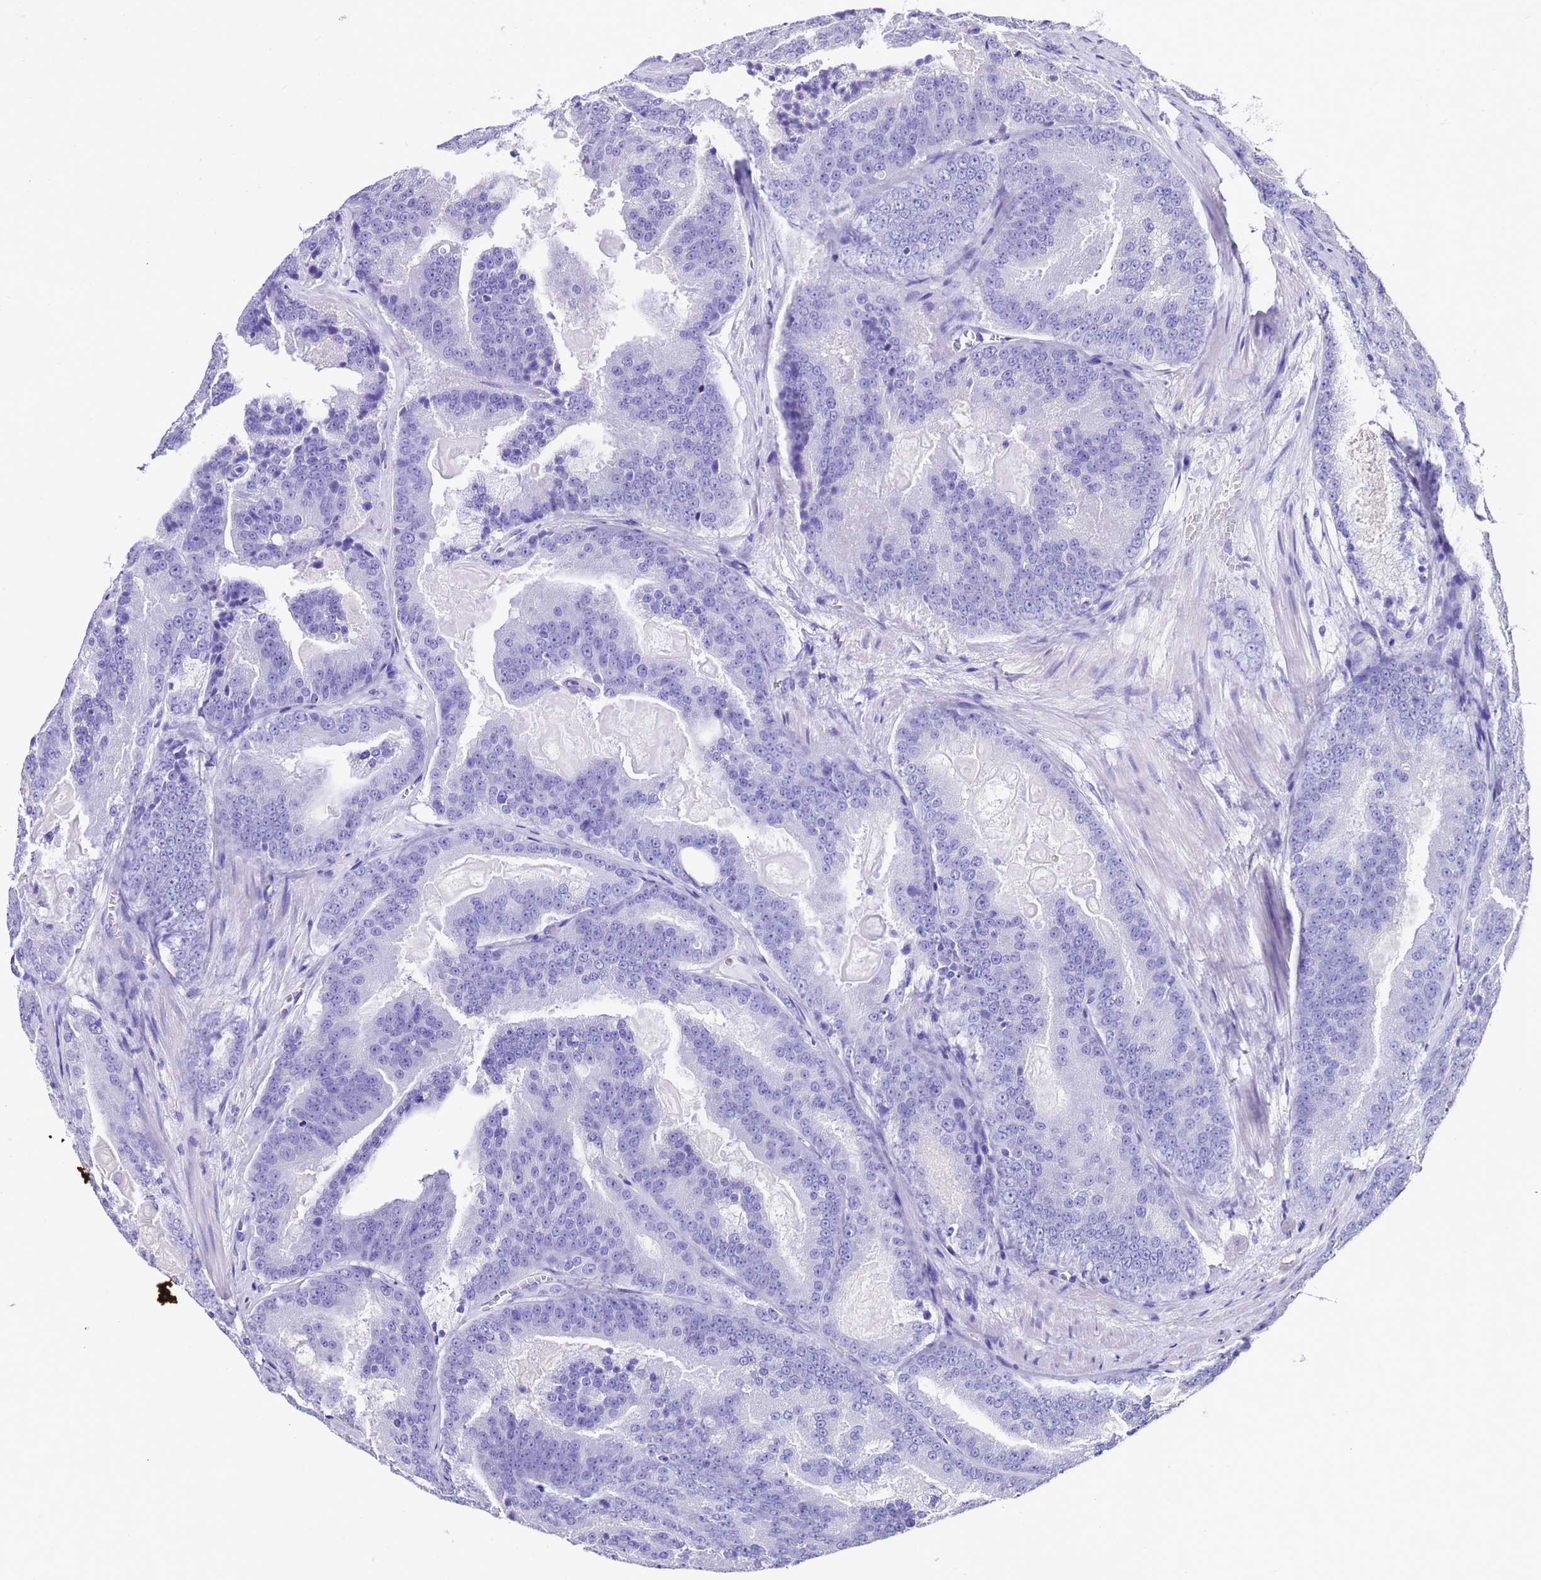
{"staining": {"intensity": "negative", "quantity": "none", "location": "none"}, "tissue": "prostate cancer", "cell_type": "Tumor cells", "image_type": "cancer", "snomed": [{"axis": "morphology", "description": "Adenocarcinoma, High grade"}, {"axis": "topography", "description": "Prostate"}], "caption": "Photomicrograph shows no protein staining in tumor cells of prostate adenocarcinoma (high-grade) tissue.", "gene": "UGT2A1", "patient": {"sex": "male", "age": 61}}